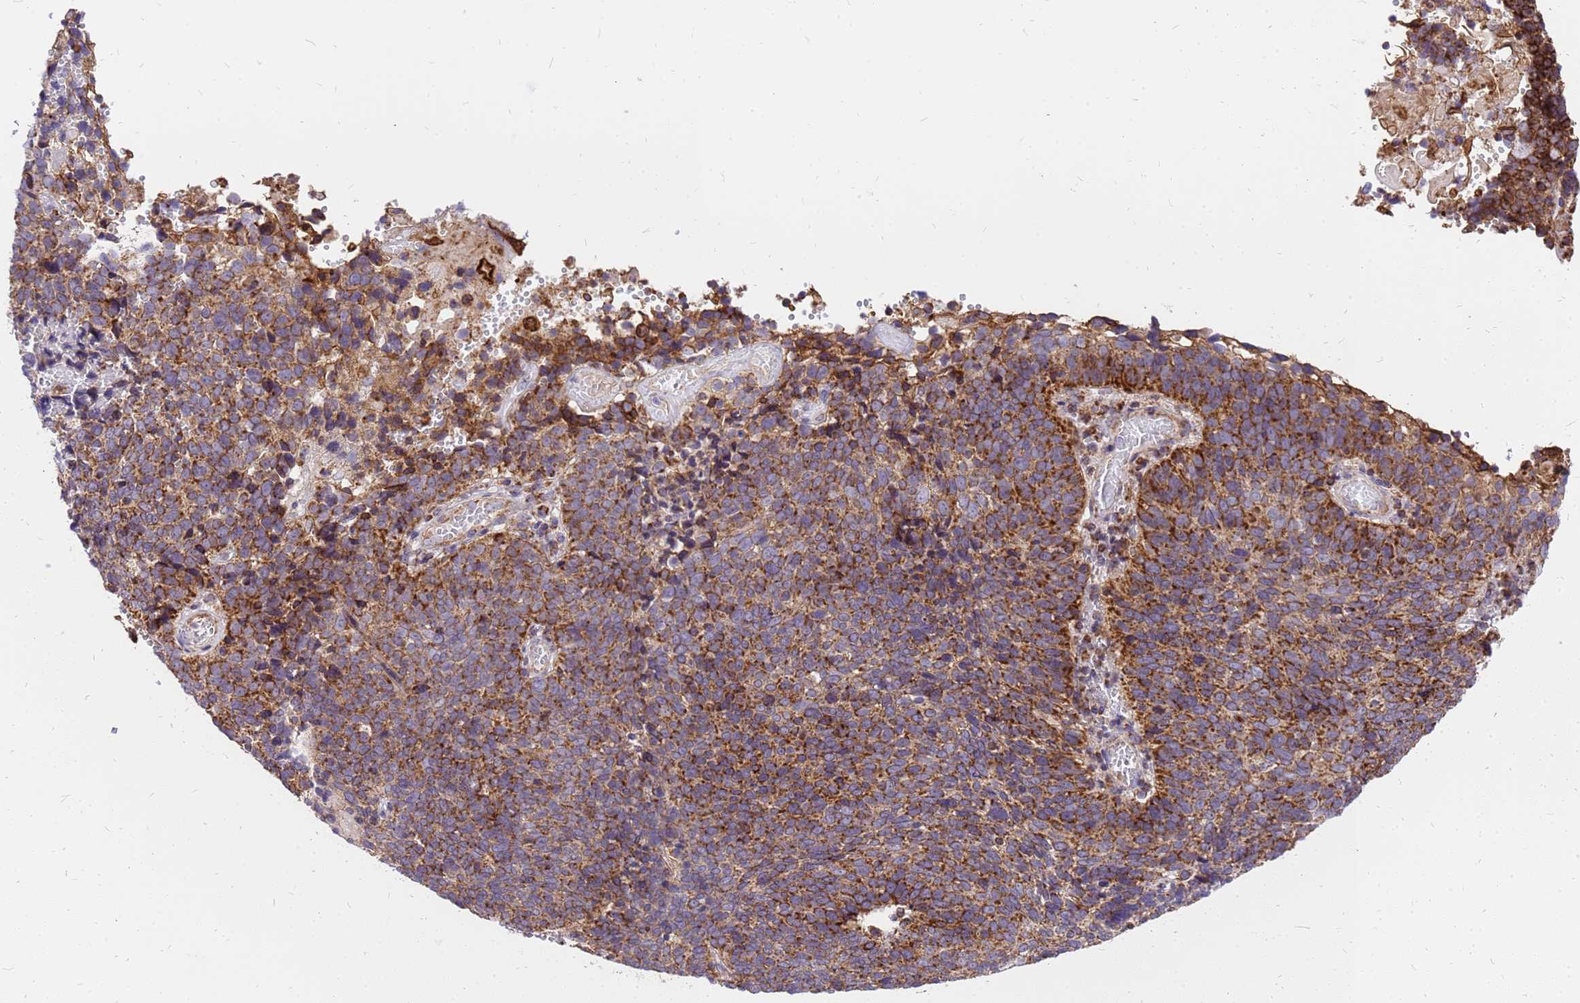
{"staining": {"intensity": "moderate", "quantity": ">75%", "location": "cytoplasmic/membranous"}, "tissue": "cervical cancer", "cell_type": "Tumor cells", "image_type": "cancer", "snomed": [{"axis": "morphology", "description": "Squamous cell carcinoma, NOS"}, {"axis": "topography", "description": "Cervix"}], "caption": "Immunohistochemical staining of cervical cancer (squamous cell carcinoma) displays moderate cytoplasmic/membranous protein positivity in approximately >75% of tumor cells.", "gene": "MRPS26", "patient": {"sex": "female", "age": 39}}